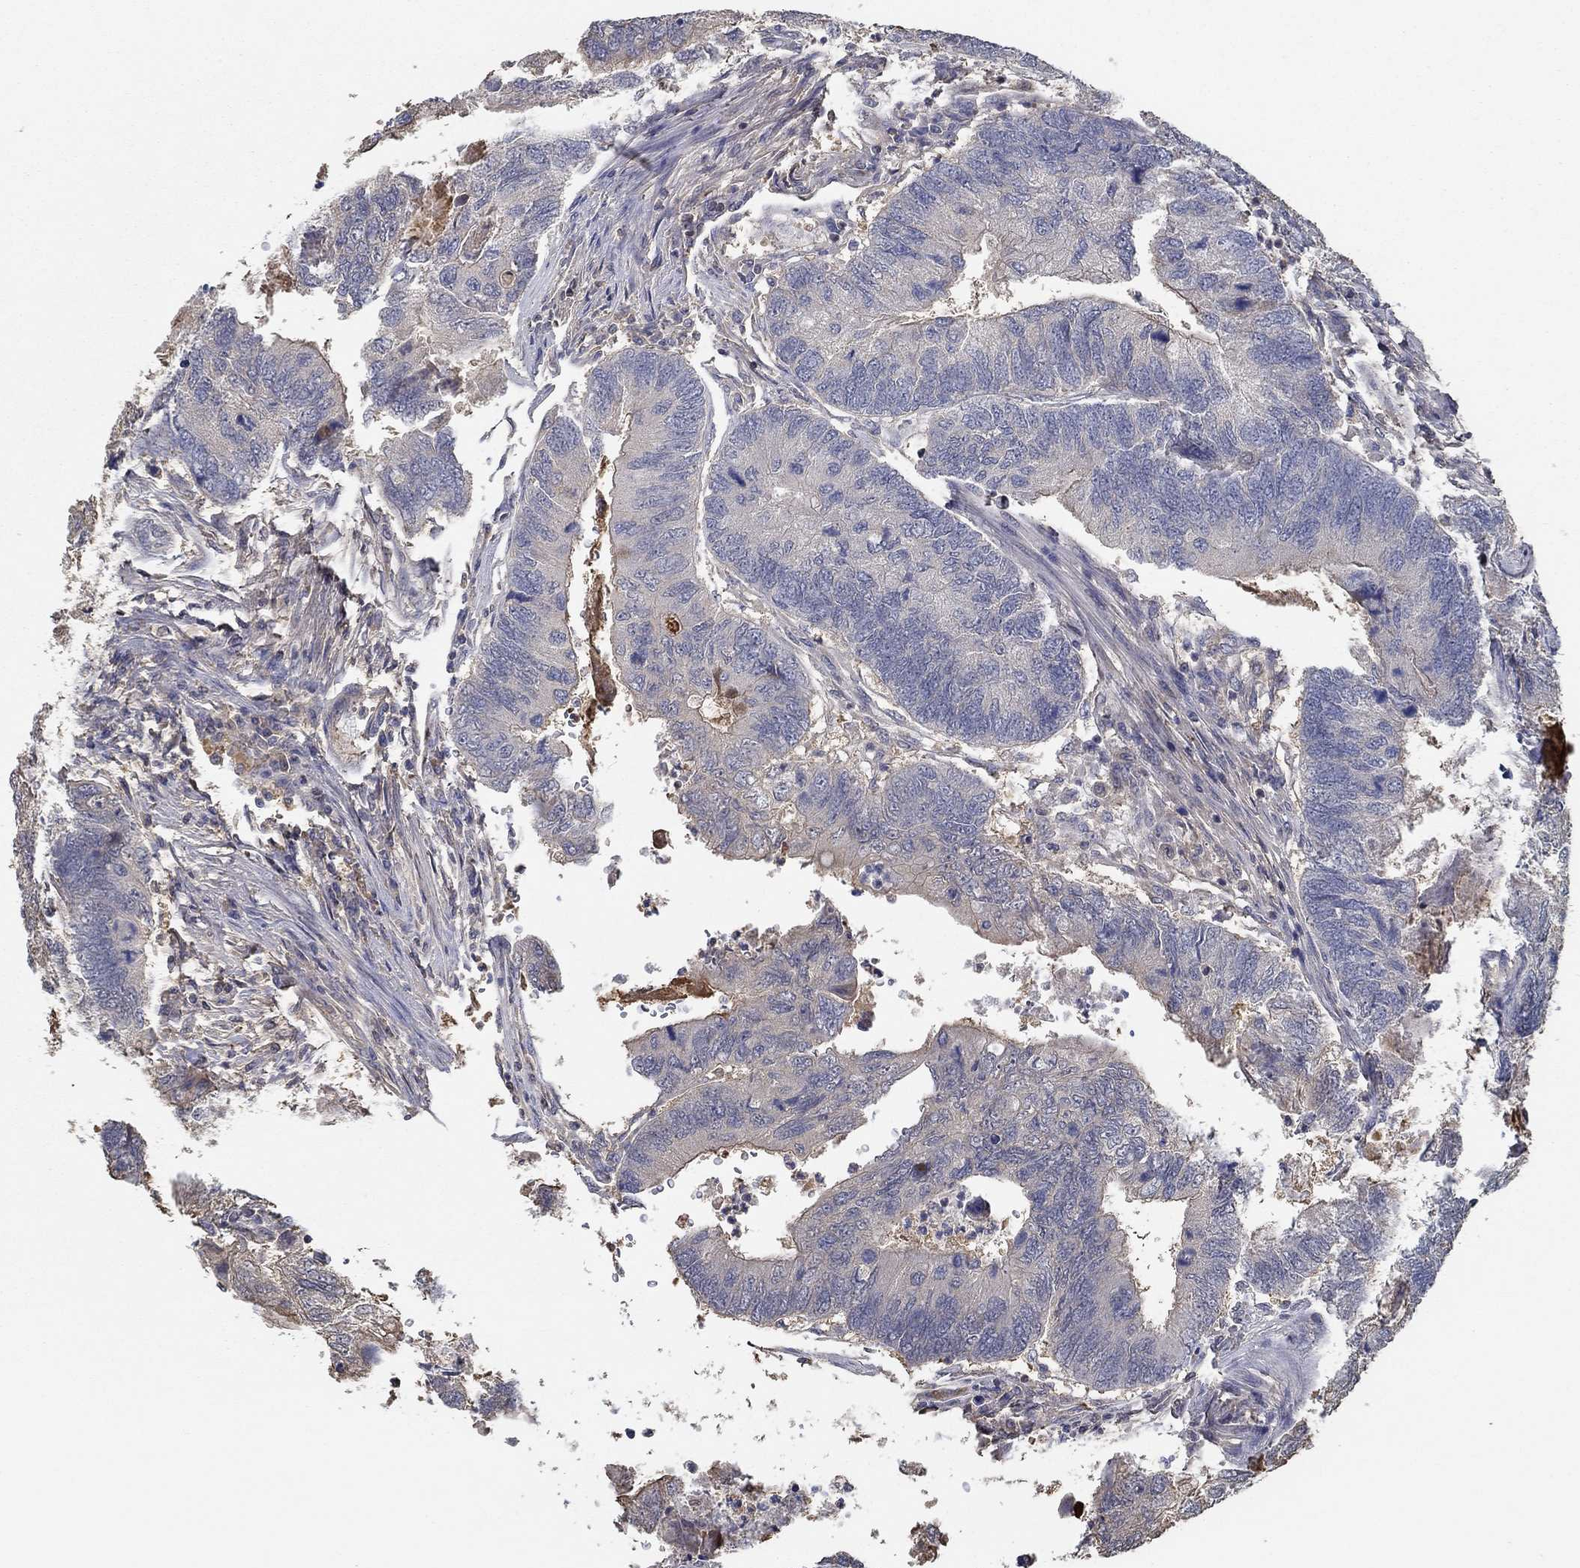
{"staining": {"intensity": "negative", "quantity": "none", "location": "none"}, "tissue": "colorectal cancer", "cell_type": "Tumor cells", "image_type": "cancer", "snomed": [{"axis": "morphology", "description": "Adenocarcinoma, NOS"}, {"axis": "topography", "description": "Colon"}], "caption": "This image is of colorectal cancer (adenocarcinoma) stained with immunohistochemistry to label a protein in brown with the nuclei are counter-stained blue. There is no positivity in tumor cells.", "gene": "IL10", "patient": {"sex": "female", "age": 67}}